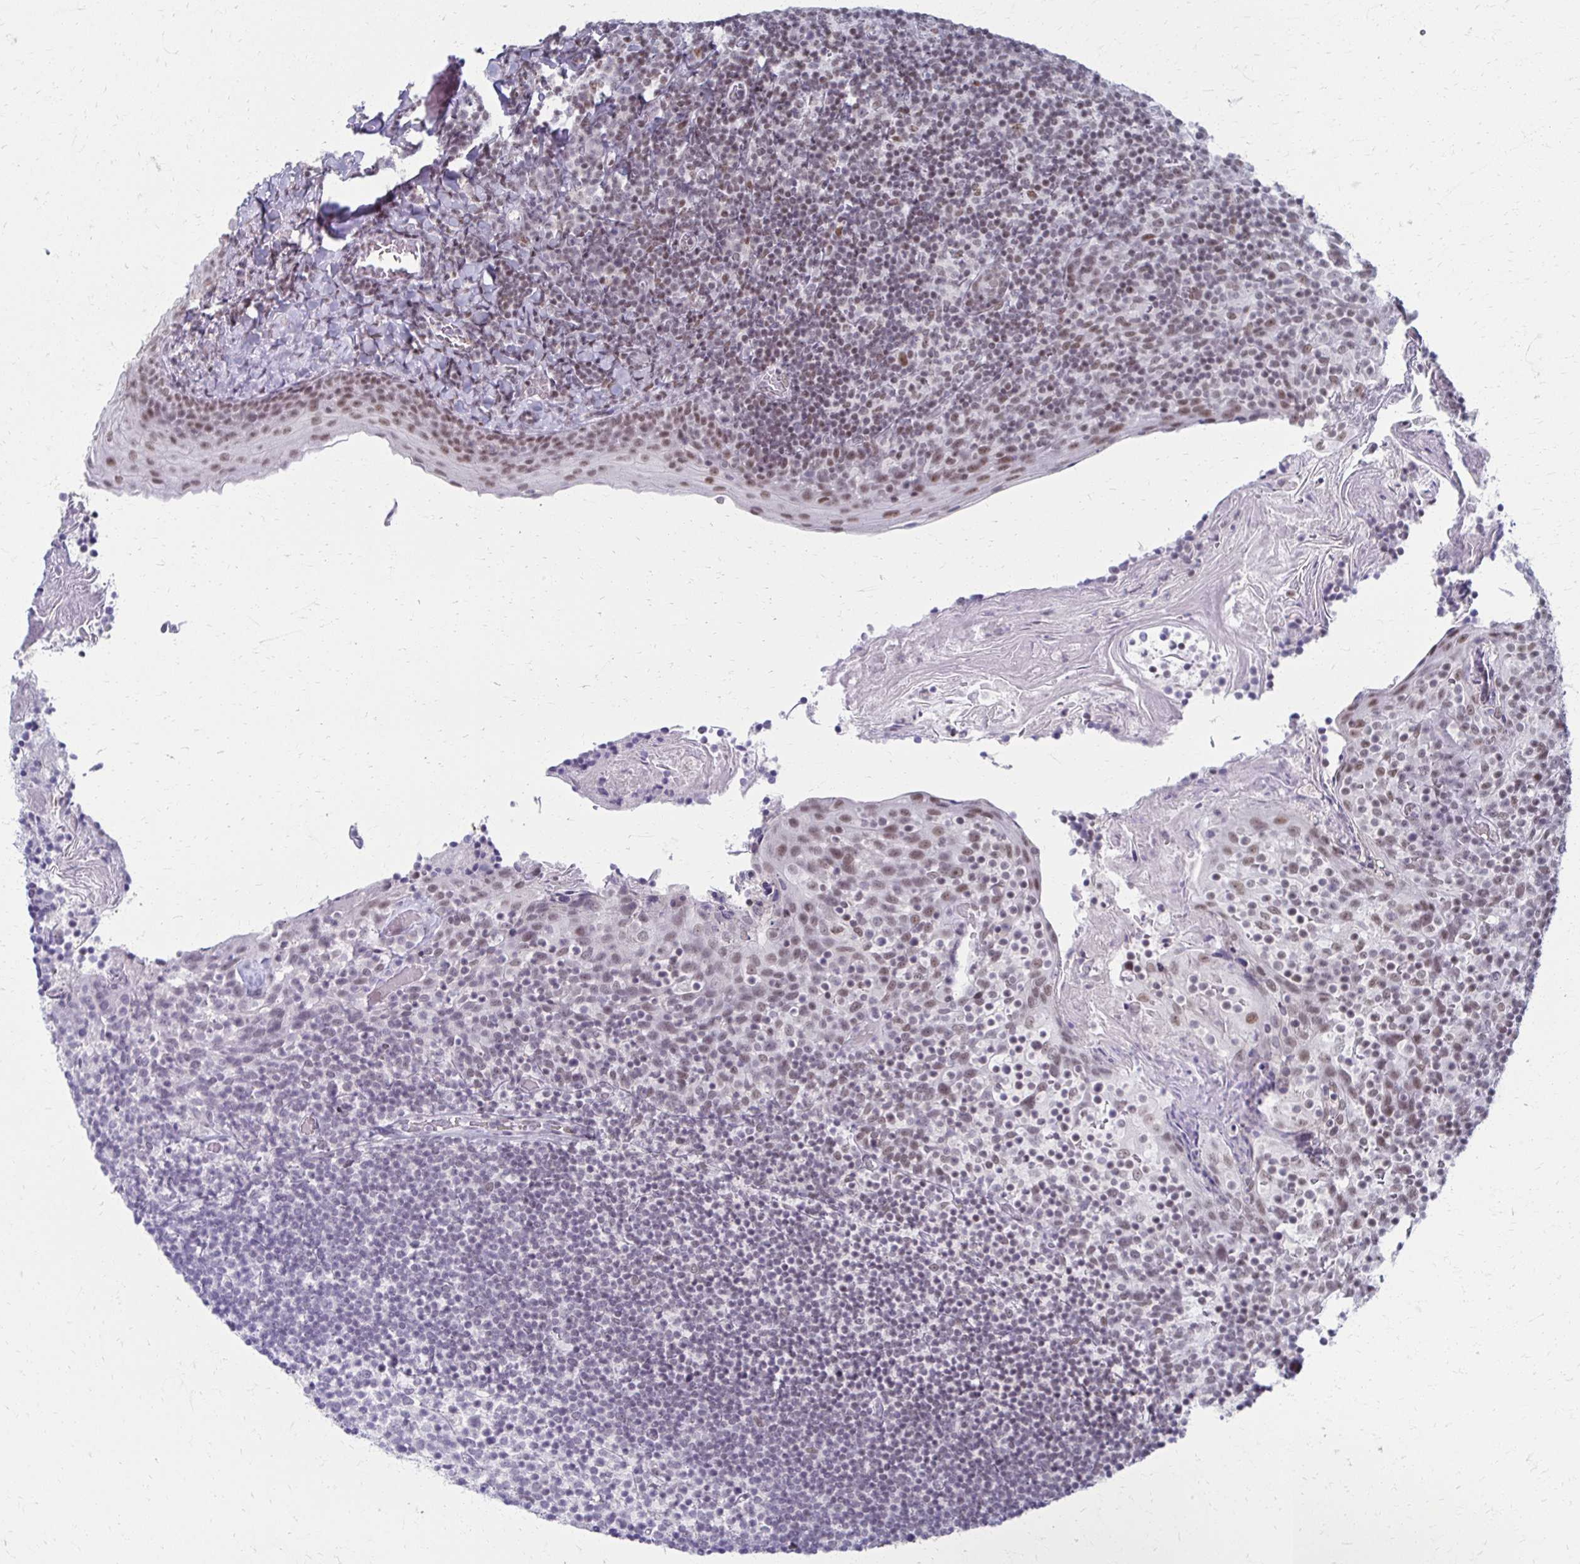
{"staining": {"intensity": "weak", "quantity": "25%-75%", "location": "nuclear"}, "tissue": "tonsil", "cell_type": "Germinal center cells", "image_type": "normal", "snomed": [{"axis": "morphology", "description": "Normal tissue, NOS"}, {"axis": "topography", "description": "Tonsil"}], "caption": "Protein positivity by immunohistochemistry (IHC) exhibits weak nuclear staining in approximately 25%-75% of germinal center cells in normal tonsil.", "gene": "IRF7", "patient": {"sex": "female", "age": 10}}